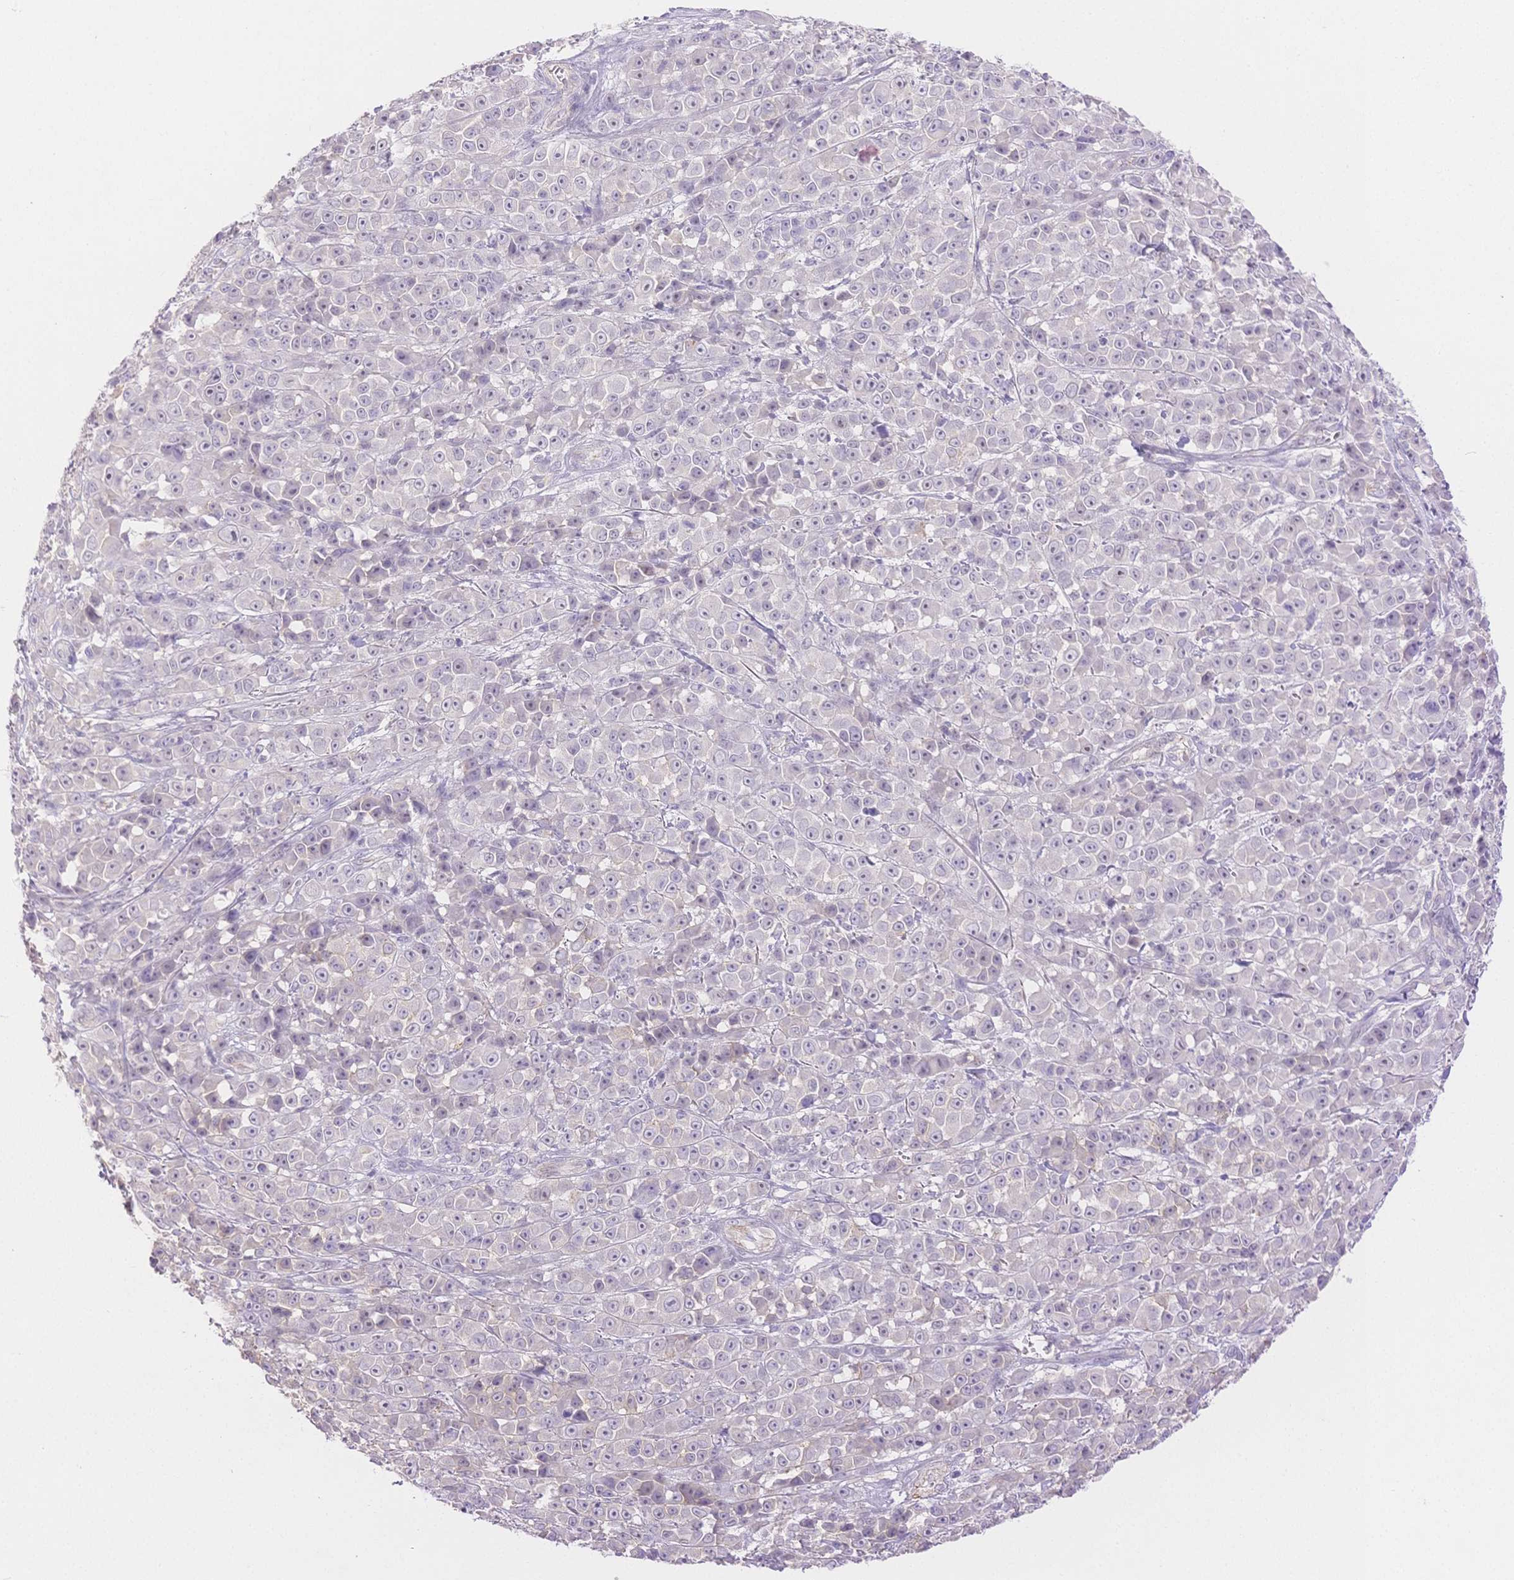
{"staining": {"intensity": "negative", "quantity": "none", "location": "none"}, "tissue": "melanoma", "cell_type": "Tumor cells", "image_type": "cancer", "snomed": [{"axis": "morphology", "description": "Malignant melanoma, NOS"}, {"axis": "topography", "description": "Skin"}, {"axis": "topography", "description": "Skin of back"}], "caption": "A histopathology image of human malignant melanoma is negative for staining in tumor cells. (Immunohistochemistry (ihc), brightfield microscopy, high magnification).", "gene": "WDR54", "patient": {"sex": "male", "age": 91}}